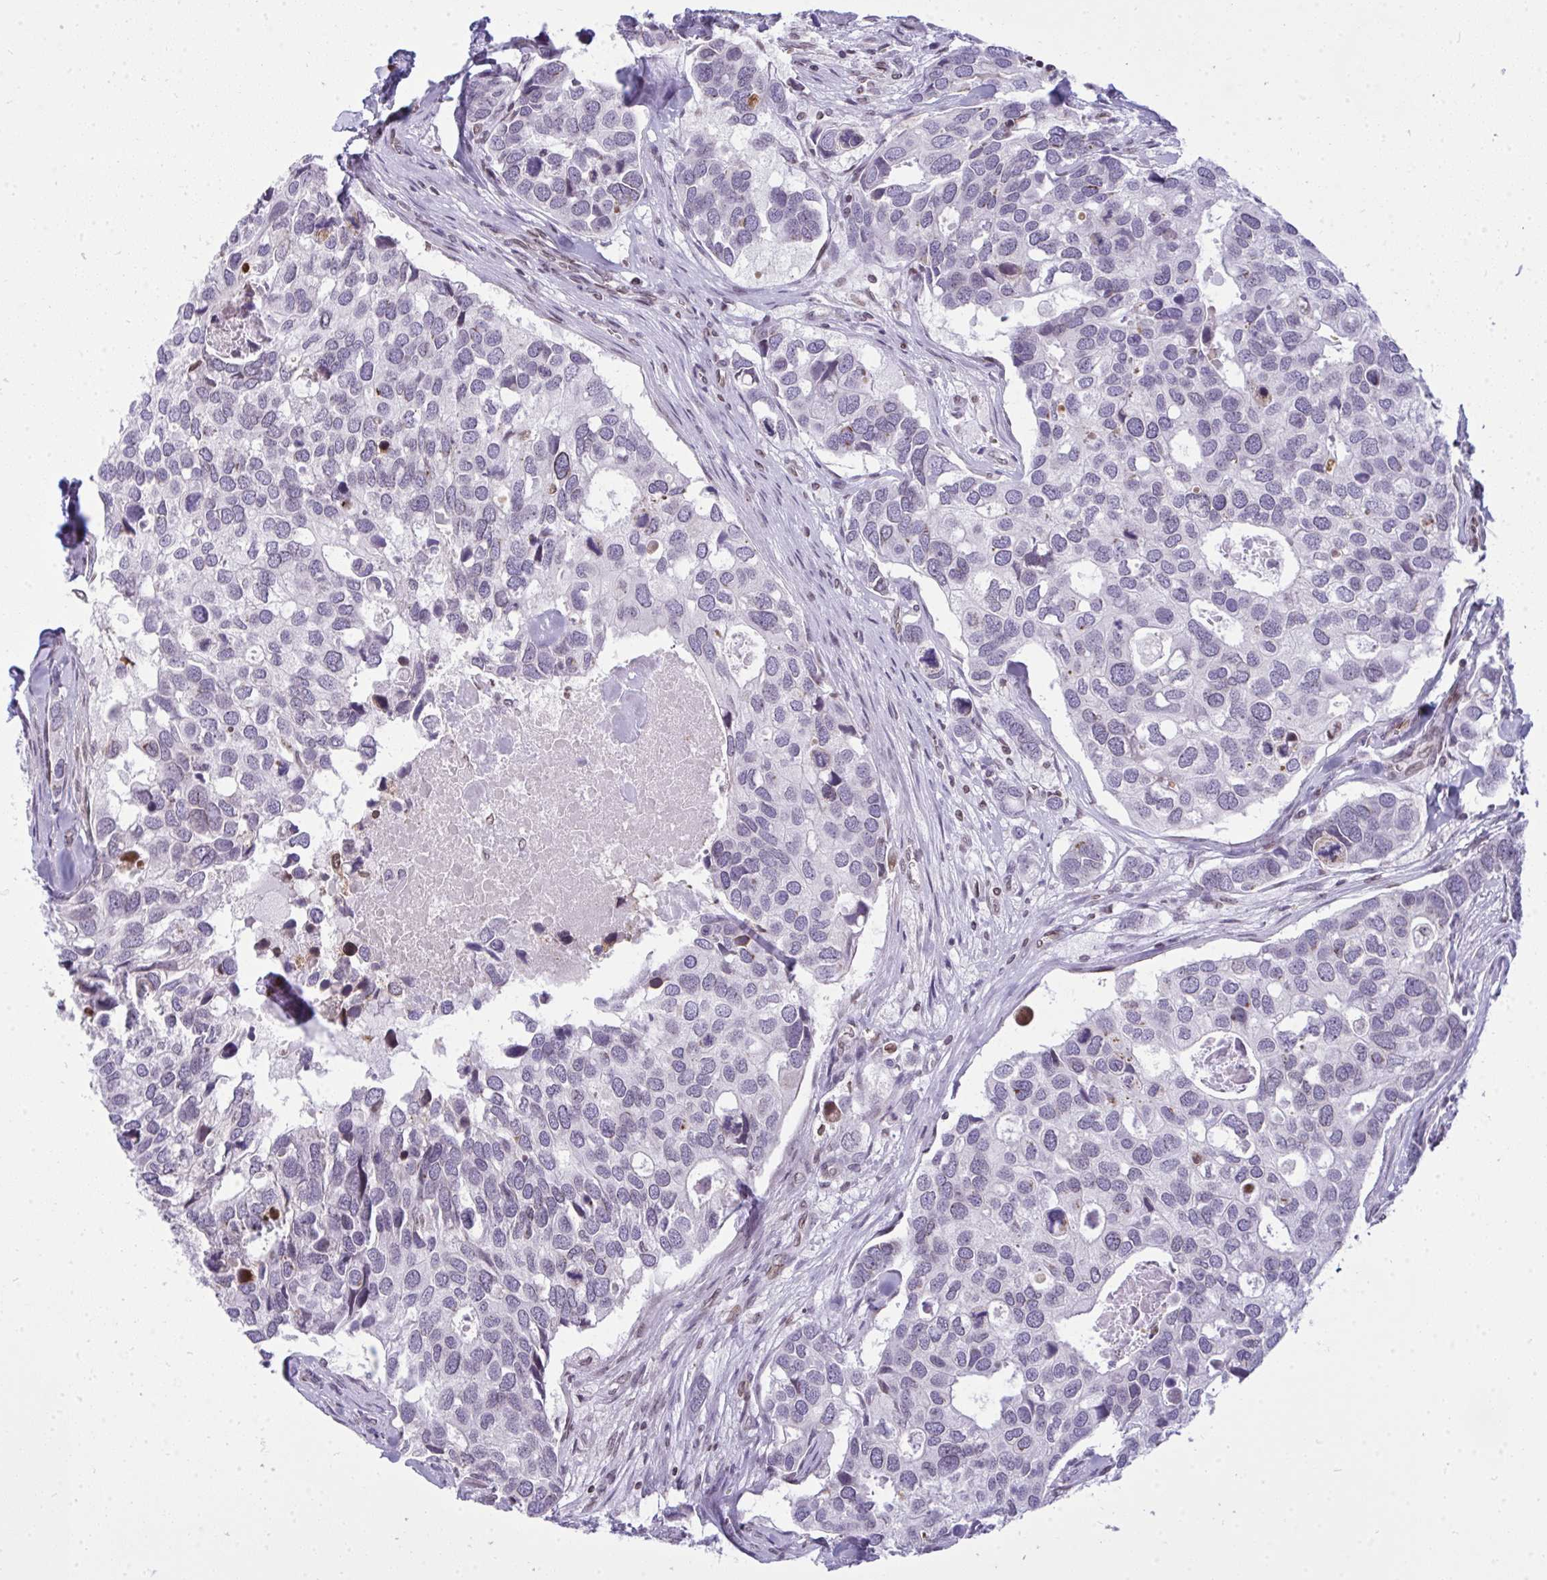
{"staining": {"intensity": "negative", "quantity": "none", "location": "none"}, "tissue": "breast cancer", "cell_type": "Tumor cells", "image_type": "cancer", "snomed": [{"axis": "morphology", "description": "Duct carcinoma"}, {"axis": "topography", "description": "Breast"}], "caption": "There is no significant staining in tumor cells of breast cancer (invasive ductal carcinoma).", "gene": "LMNB2", "patient": {"sex": "female", "age": 83}}